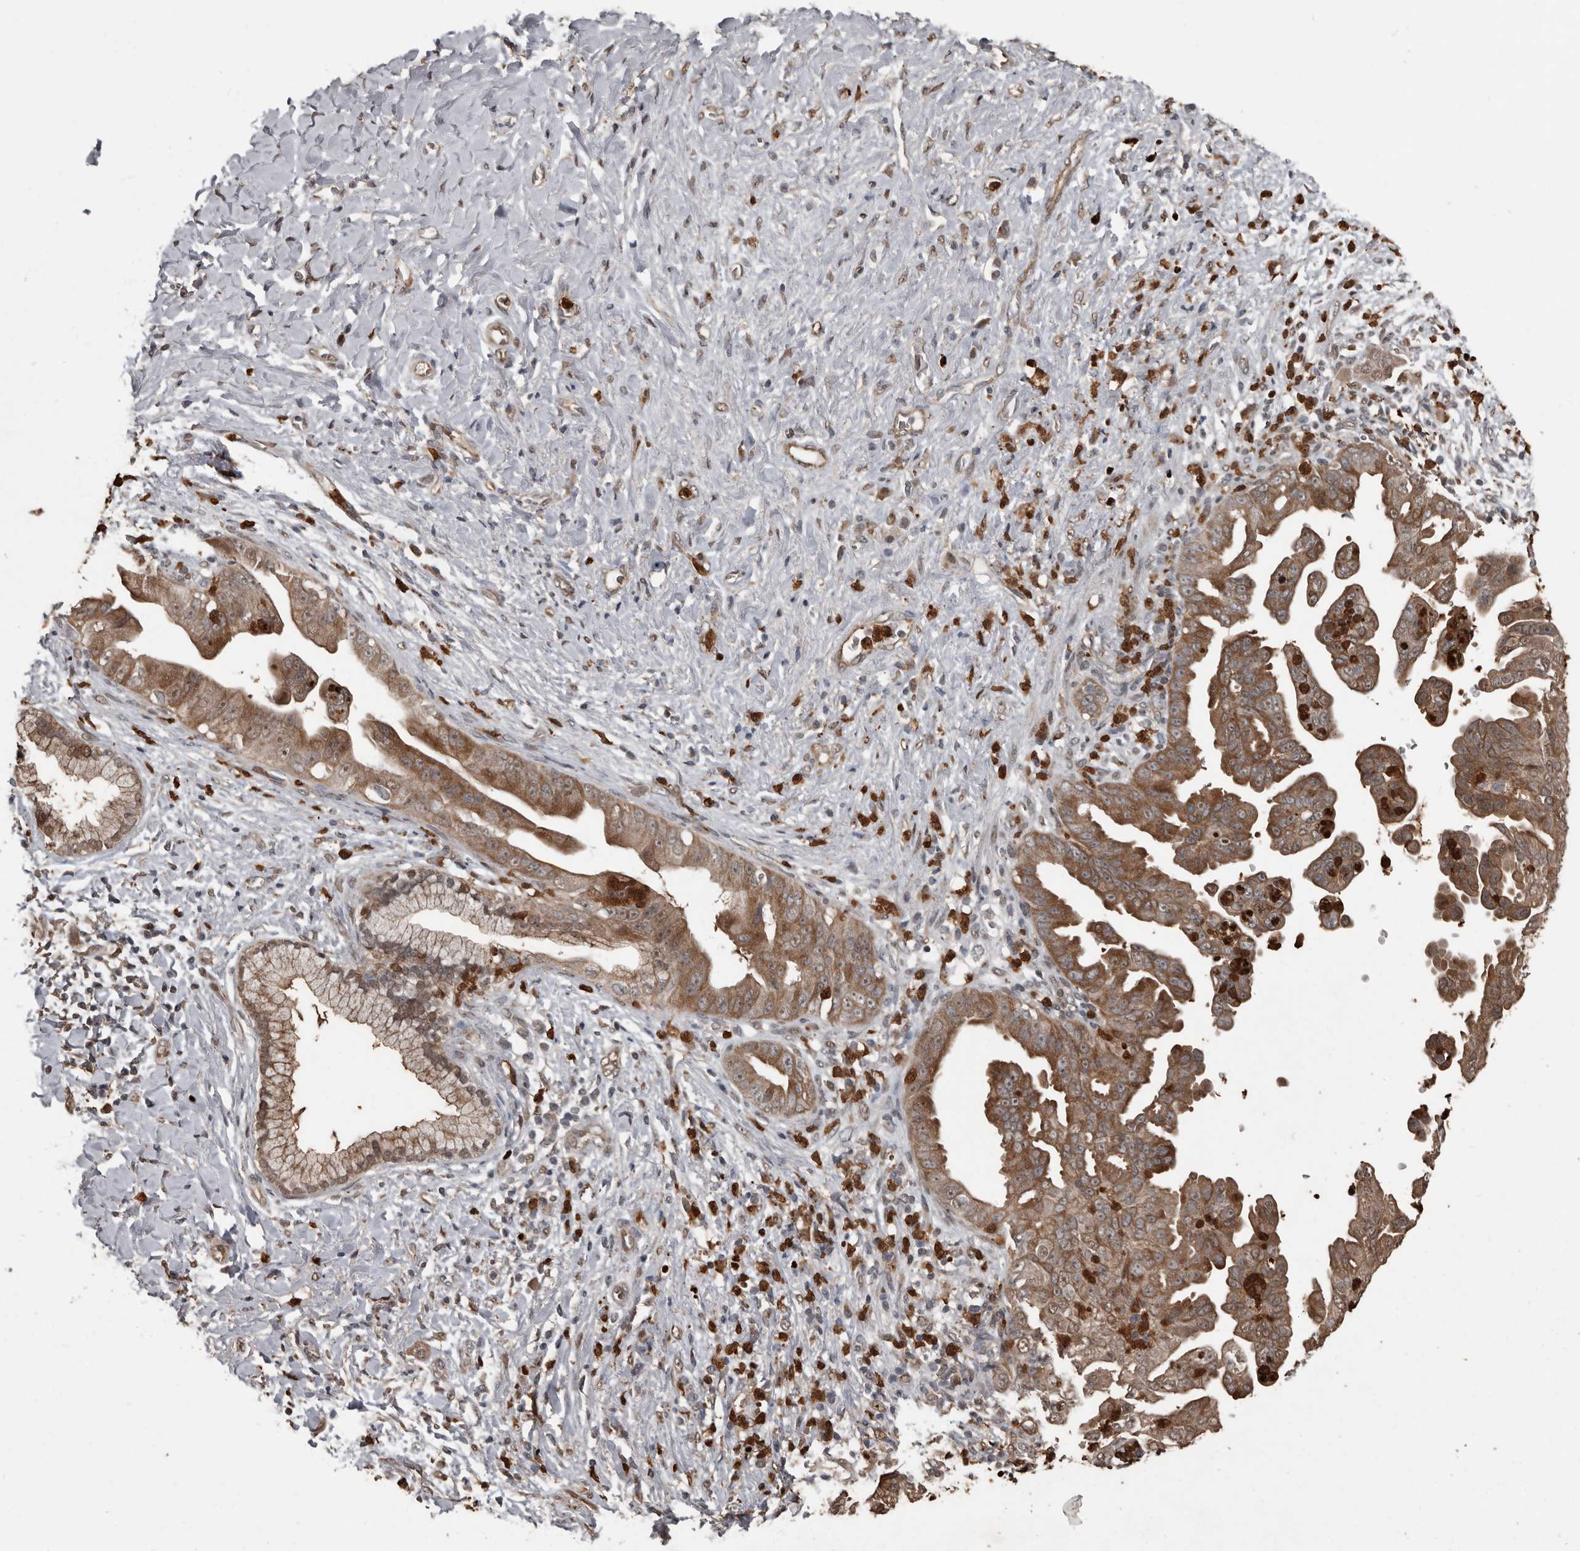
{"staining": {"intensity": "moderate", "quantity": ">75%", "location": "cytoplasmic/membranous,nuclear"}, "tissue": "pancreatic cancer", "cell_type": "Tumor cells", "image_type": "cancer", "snomed": [{"axis": "morphology", "description": "Adenocarcinoma, NOS"}, {"axis": "topography", "description": "Pancreas"}], "caption": "Tumor cells show medium levels of moderate cytoplasmic/membranous and nuclear expression in about >75% of cells in pancreatic adenocarcinoma.", "gene": "FSBP", "patient": {"sex": "female", "age": 78}}